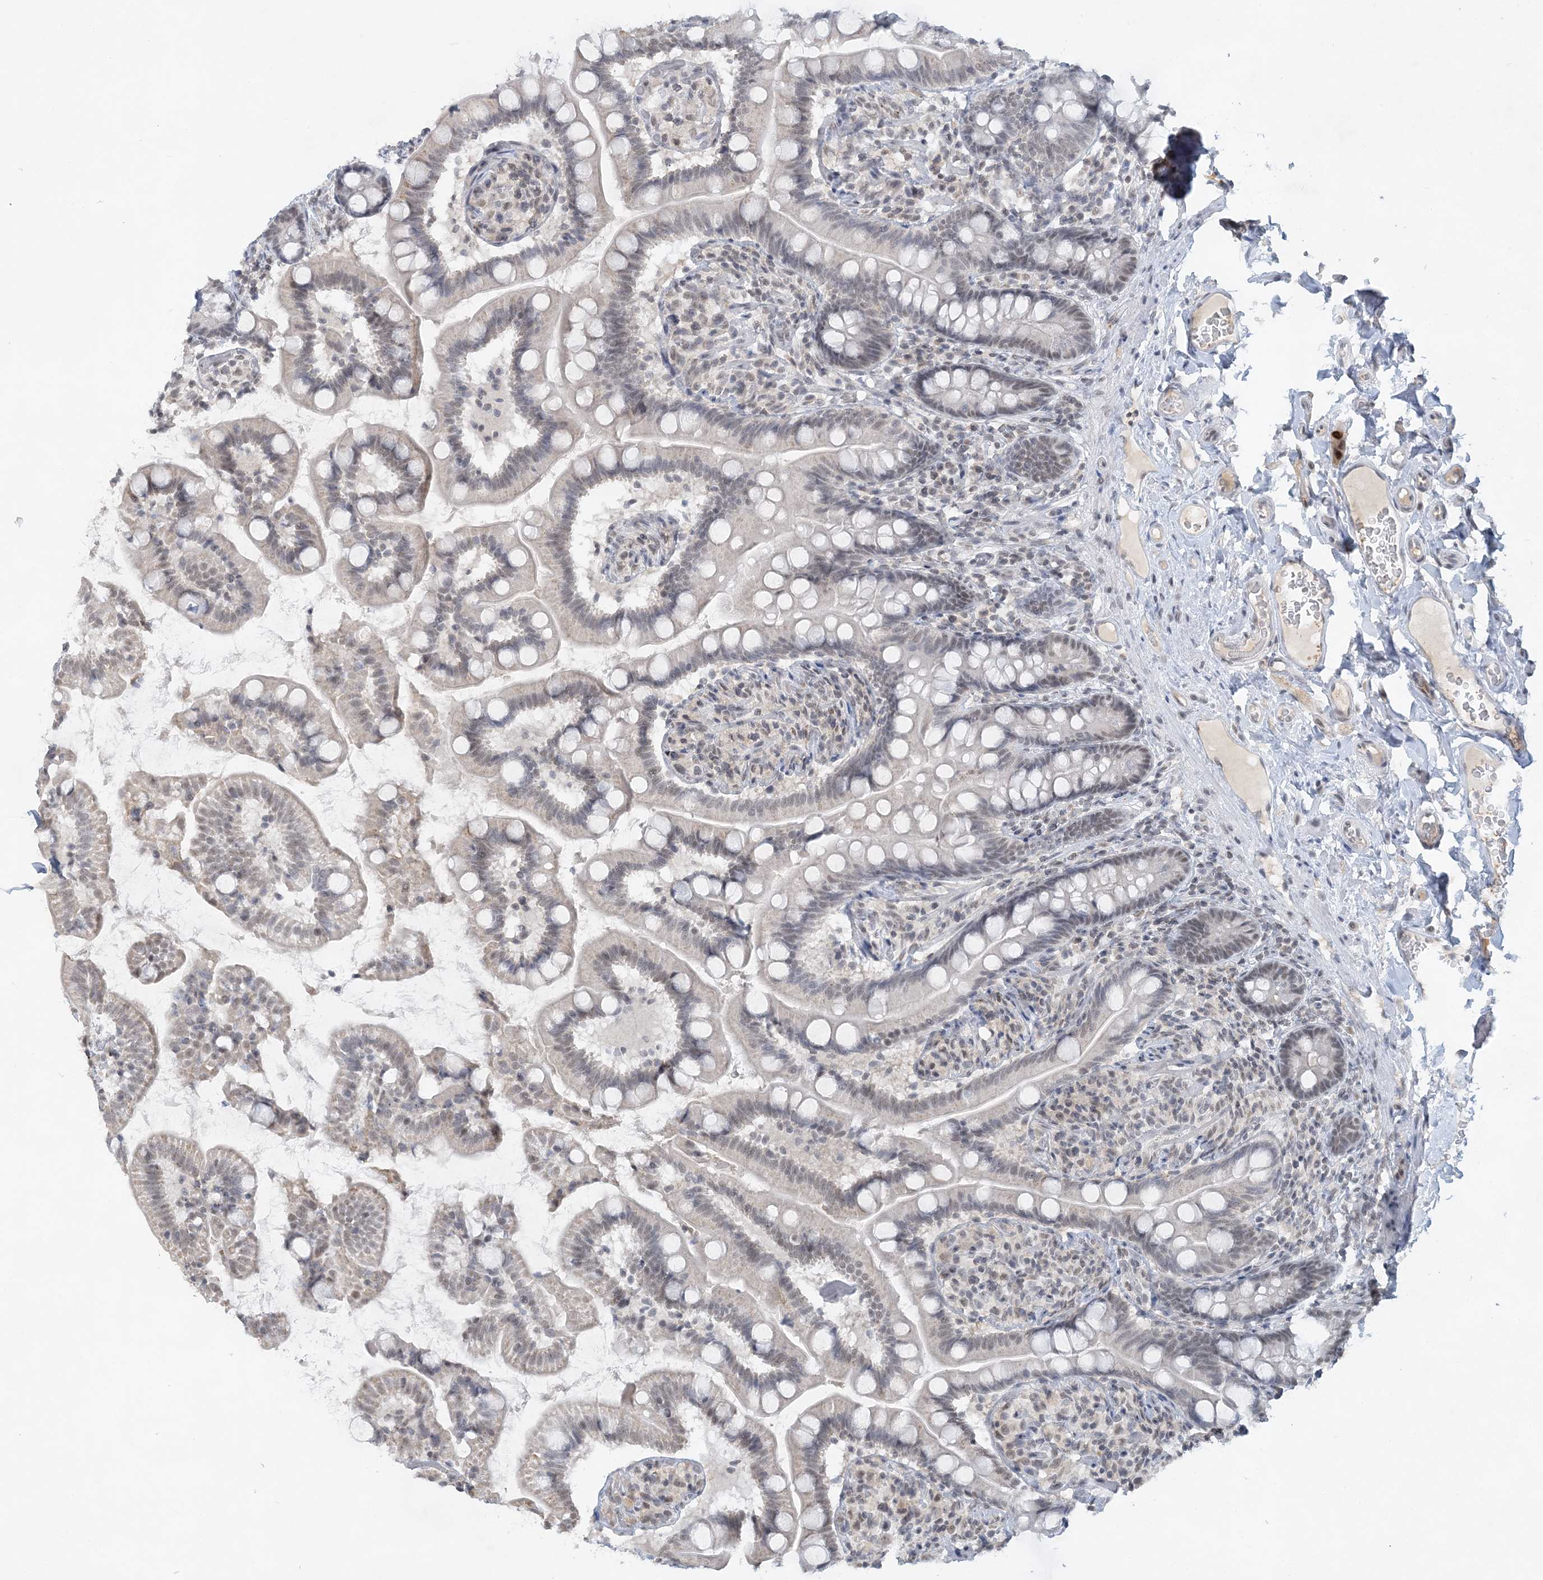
{"staining": {"intensity": "weak", "quantity": "<25%", "location": "nuclear"}, "tissue": "small intestine", "cell_type": "Glandular cells", "image_type": "normal", "snomed": [{"axis": "morphology", "description": "Normal tissue, NOS"}, {"axis": "topography", "description": "Small intestine"}], "caption": "Benign small intestine was stained to show a protein in brown. There is no significant expression in glandular cells.", "gene": "KMT2D", "patient": {"sex": "female", "age": 64}}